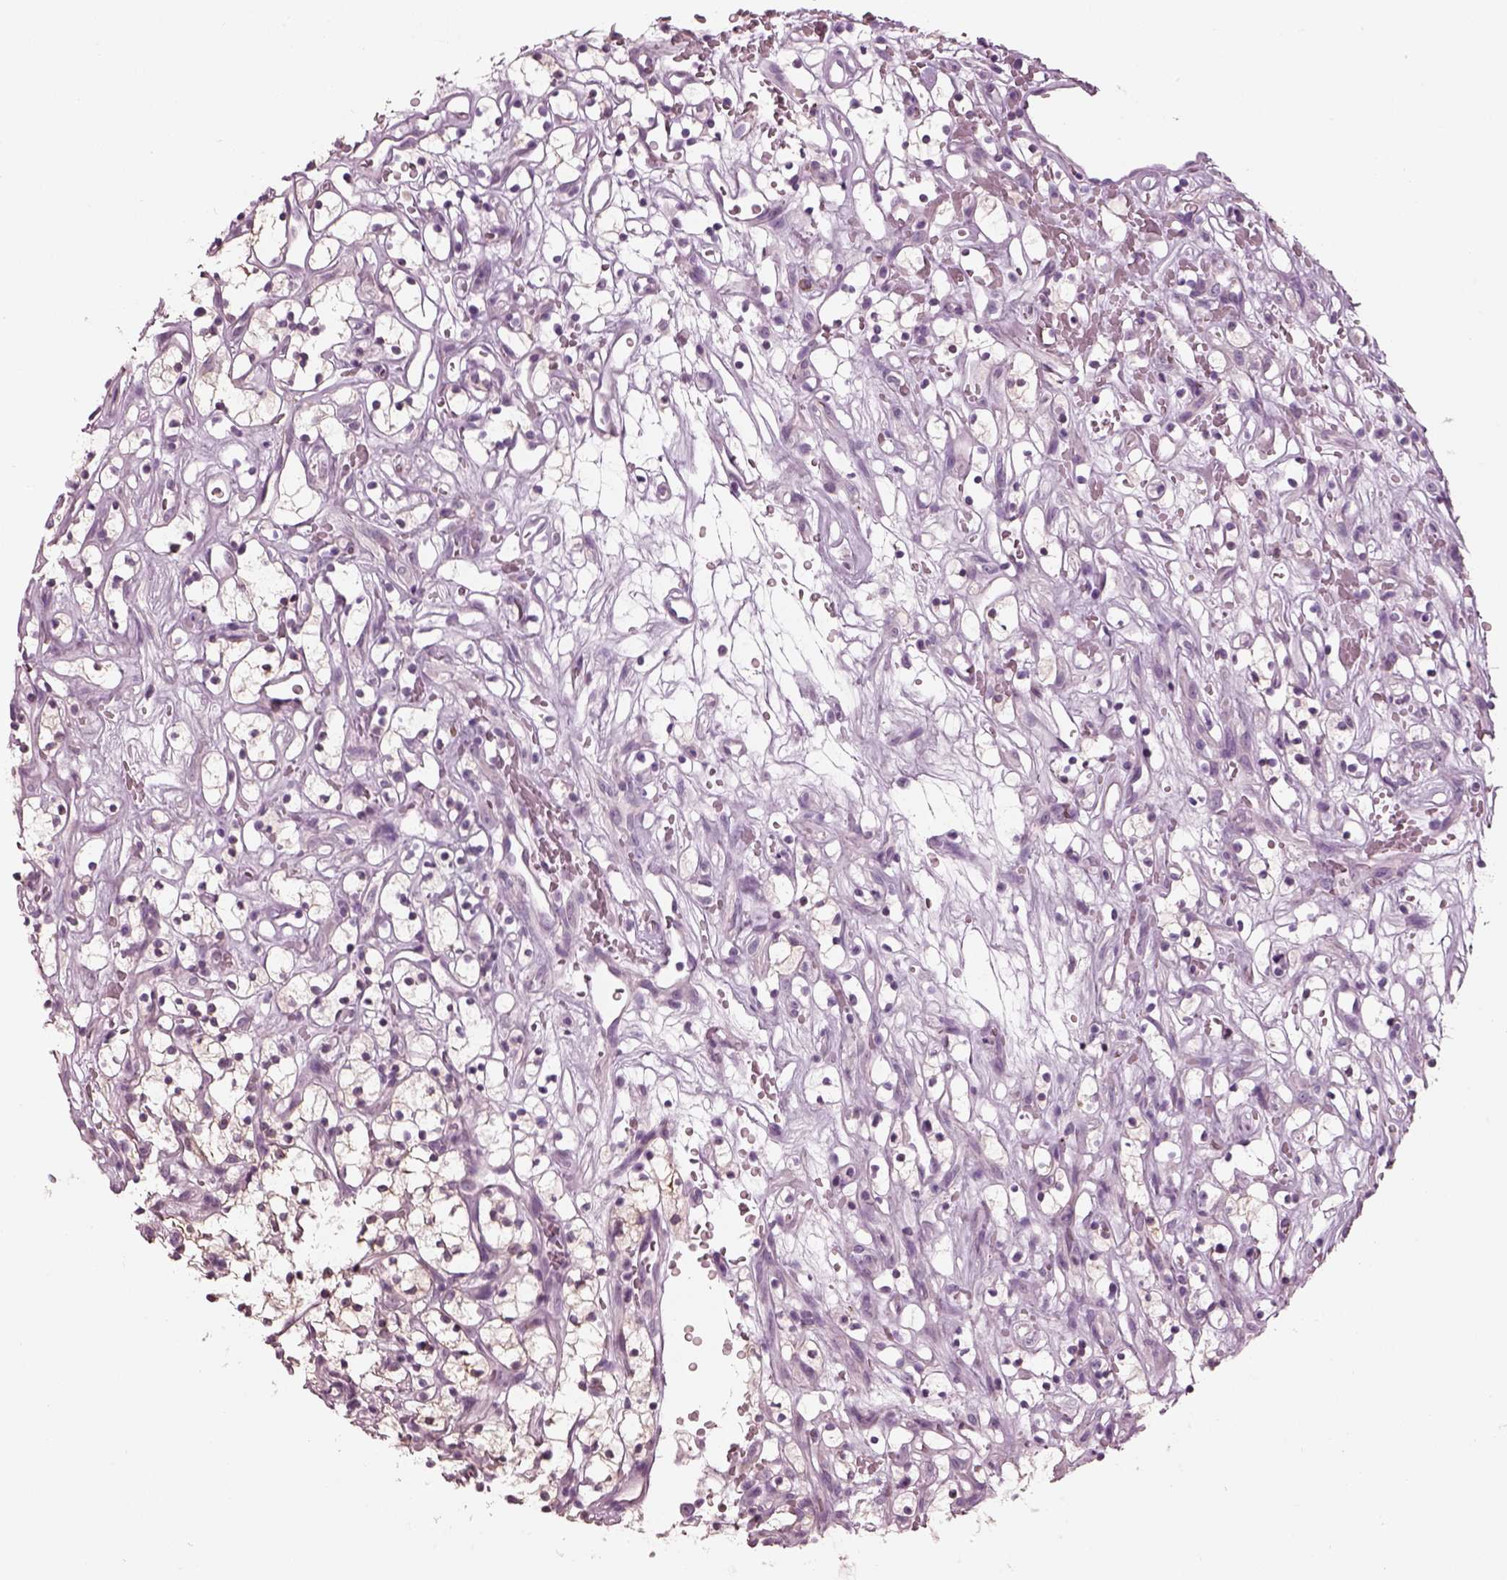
{"staining": {"intensity": "negative", "quantity": "none", "location": "none"}, "tissue": "renal cancer", "cell_type": "Tumor cells", "image_type": "cancer", "snomed": [{"axis": "morphology", "description": "Adenocarcinoma, NOS"}, {"axis": "topography", "description": "Kidney"}], "caption": "Tumor cells are negative for brown protein staining in renal cancer.", "gene": "SLC27A2", "patient": {"sex": "female", "age": 64}}